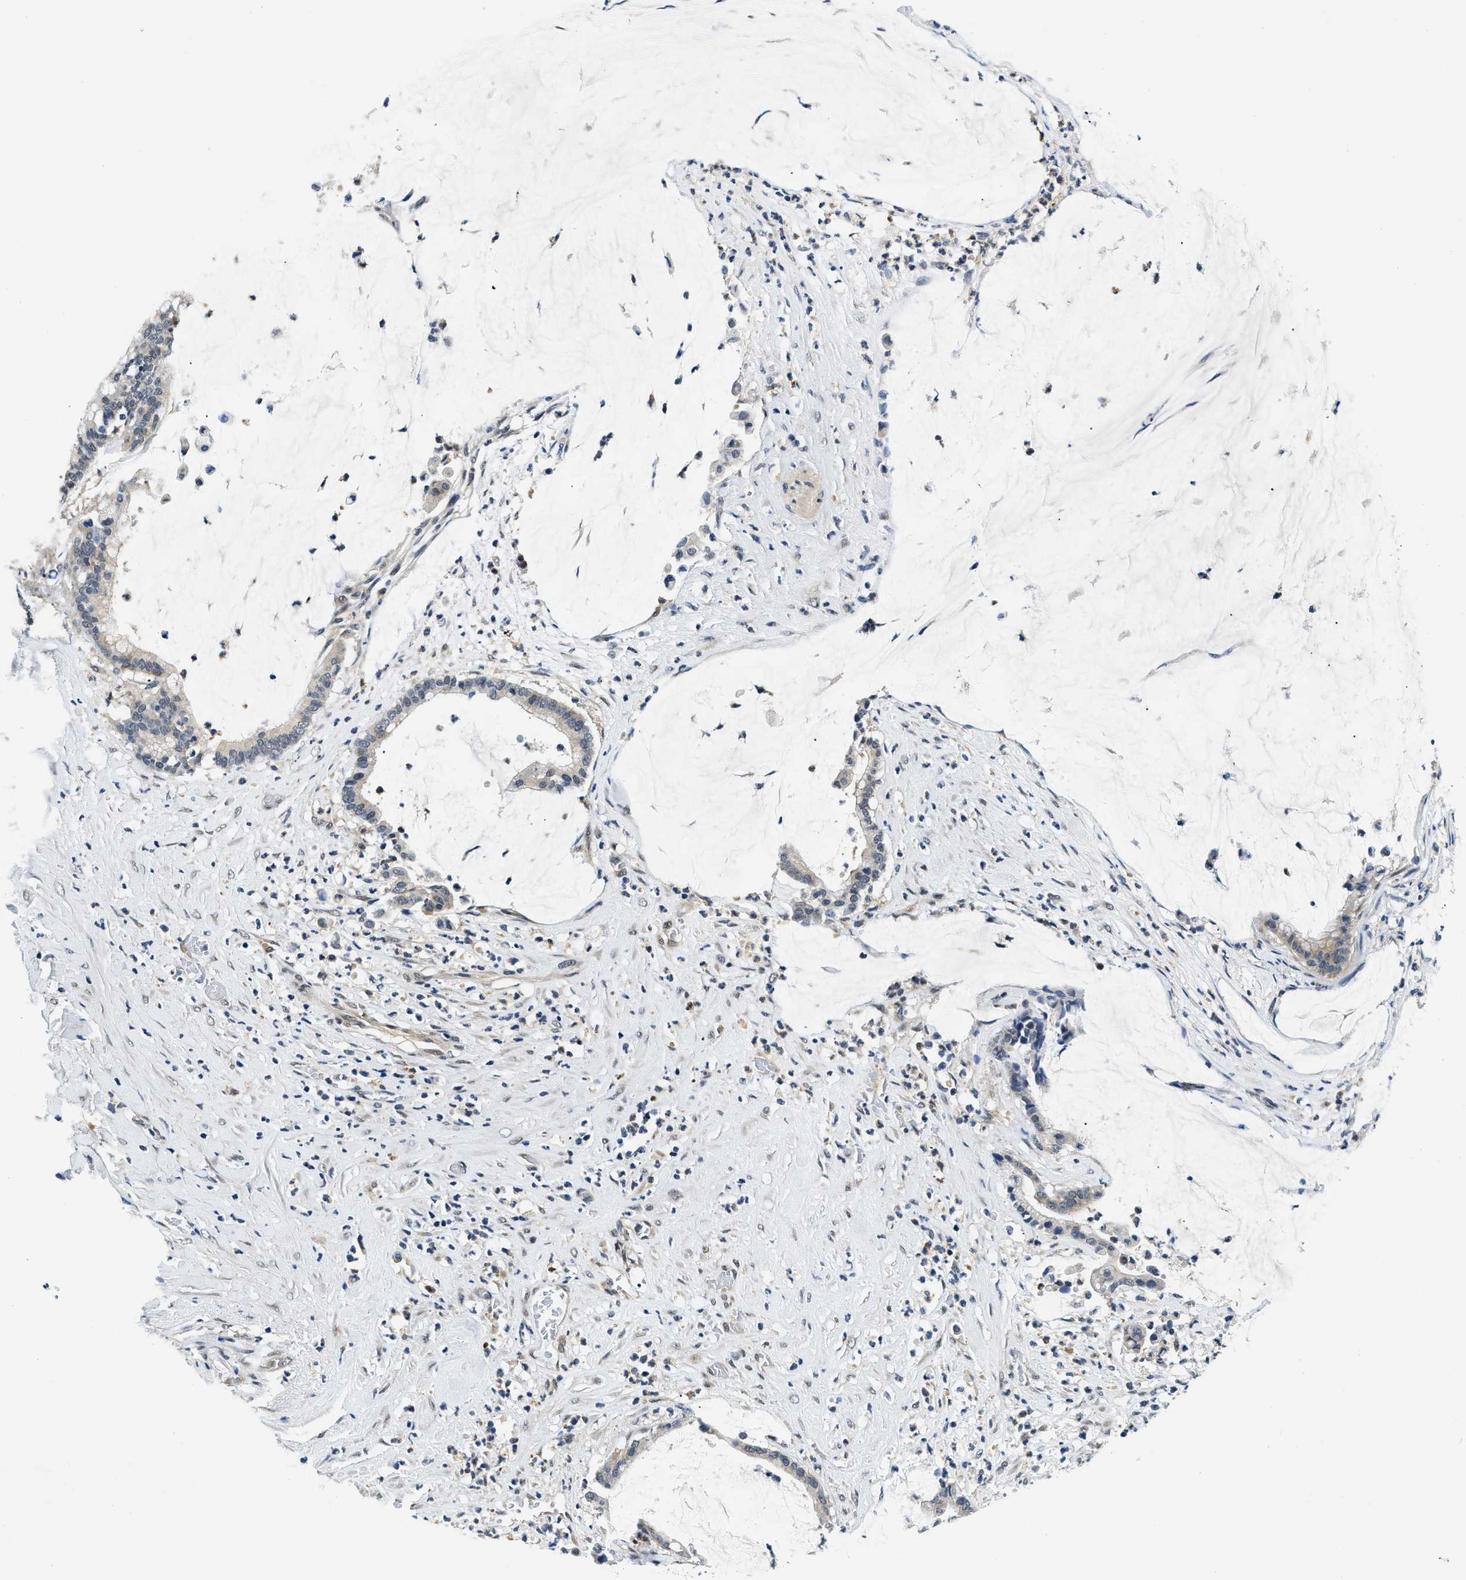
{"staining": {"intensity": "negative", "quantity": "none", "location": "none"}, "tissue": "pancreatic cancer", "cell_type": "Tumor cells", "image_type": "cancer", "snomed": [{"axis": "morphology", "description": "Adenocarcinoma, NOS"}, {"axis": "topography", "description": "Pancreas"}], "caption": "Immunohistochemistry photomicrograph of pancreatic cancer stained for a protein (brown), which reveals no expression in tumor cells. The staining is performed using DAB (3,3'-diaminobenzidine) brown chromogen with nuclei counter-stained in using hematoxylin.", "gene": "SMAD4", "patient": {"sex": "male", "age": 41}}